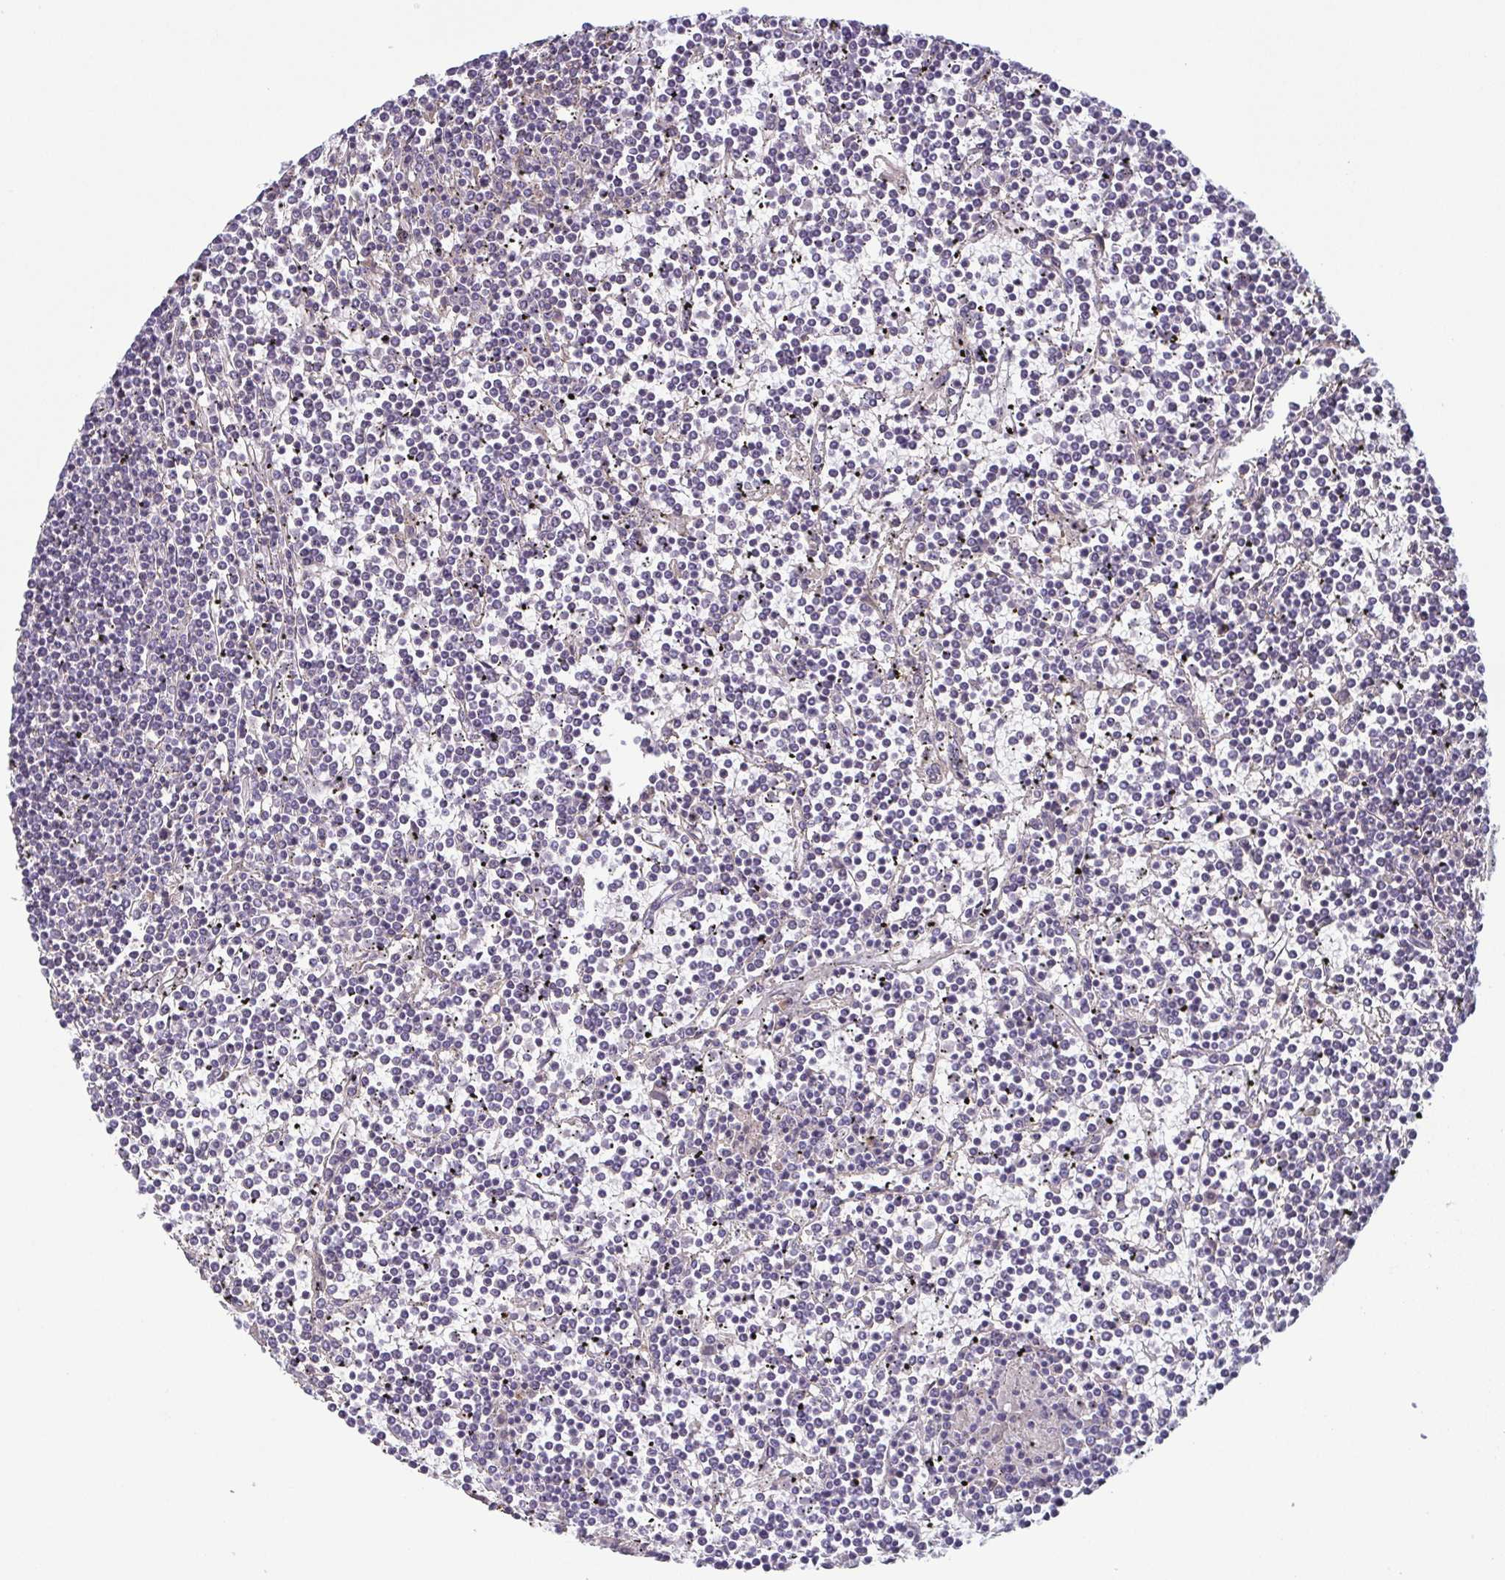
{"staining": {"intensity": "negative", "quantity": "none", "location": "none"}, "tissue": "lymphoma", "cell_type": "Tumor cells", "image_type": "cancer", "snomed": [{"axis": "morphology", "description": "Malignant lymphoma, non-Hodgkin's type, Low grade"}, {"axis": "topography", "description": "Spleen"}], "caption": "A high-resolution photomicrograph shows immunohistochemistry (IHC) staining of lymphoma, which reveals no significant staining in tumor cells. (Stains: DAB (3,3'-diaminobenzidine) IHC with hematoxylin counter stain, Microscopy: brightfield microscopy at high magnification).", "gene": "ECM1", "patient": {"sex": "female", "age": 19}}